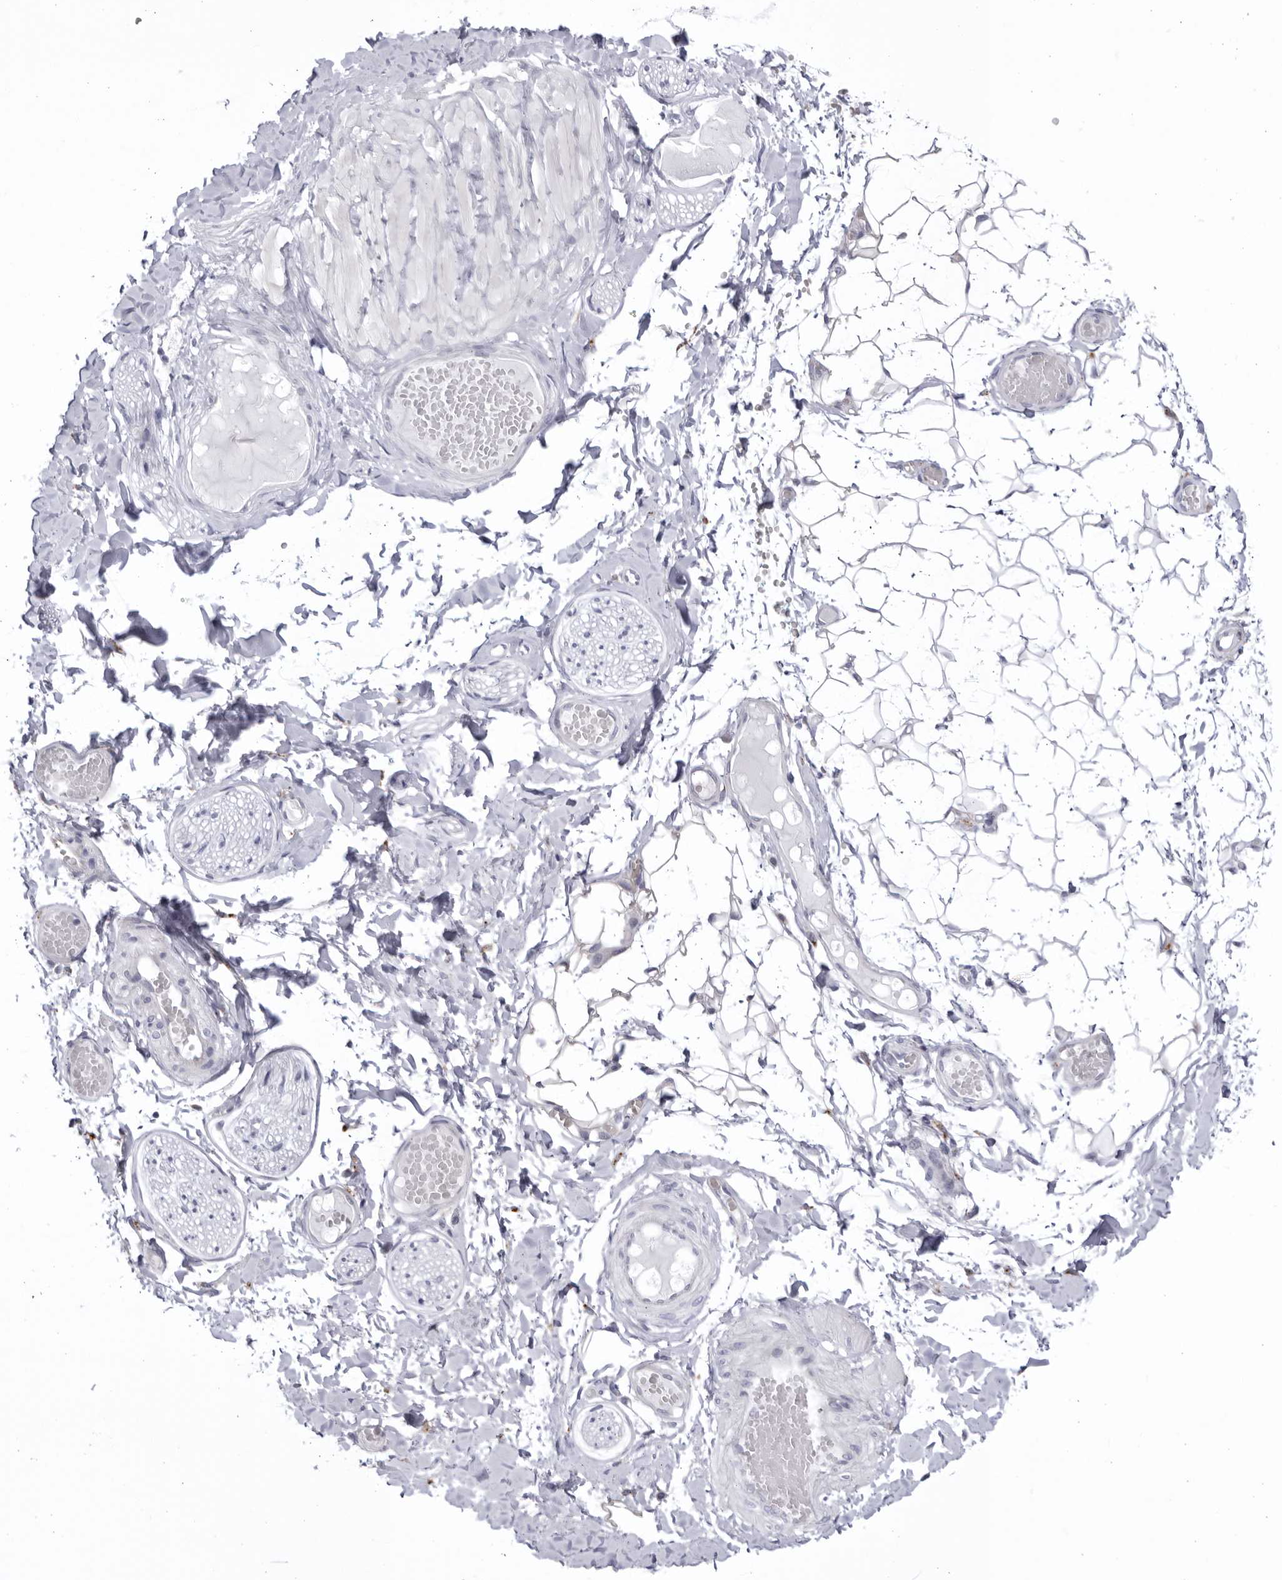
{"staining": {"intensity": "negative", "quantity": "none", "location": "none"}, "tissue": "adipose tissue", "cell_type": "Adipocytes", "image_type": "normal", "snomed": [{"axis": "morphology", "description": "Normal tissue, NOS"}, {"axis": "topography", "description": "Adipose tissue"}, {"axis": "topography", "description": "Vascular tissue"}, {"axis": "topography", "description": "Peripheral nerve tissue"}], "caption": "This is an IHC micrograph of unremarkable adipose tissue. There is no expression in adipocytes.", "gene": "CCDC181", "patient": {"sex": "male", "age": 25}}